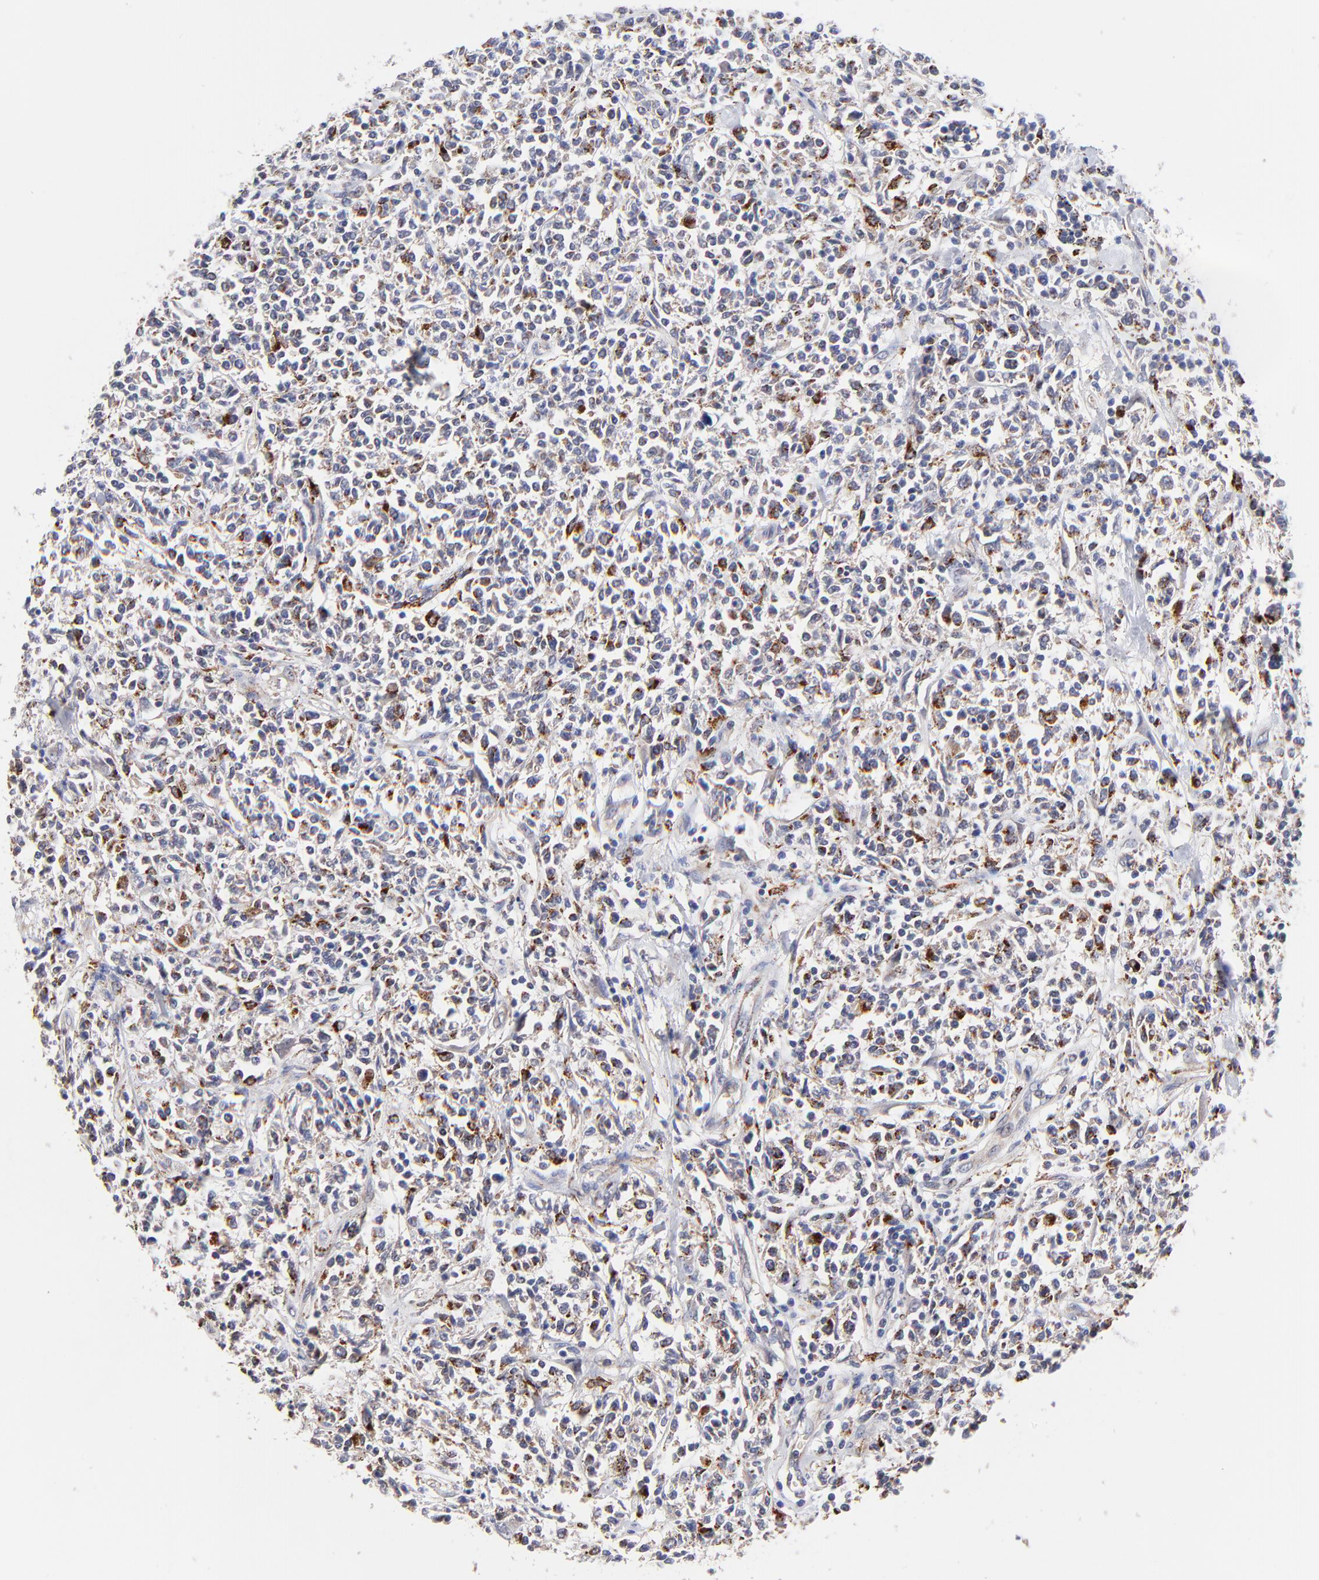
{"staining": {"intensity": "moderate", "quantity": "25%-75%", "location": "cytoplasmic/membranous"}, "tissue": "lymphoma", "cell_type": "Tumor cells", "image_type": "cancer", "snomed": [{"axis": "morphology", "description": "Malignant lymphoma, non-Hodgkin's type, Low grade"}, {"axis": "topography", "description": "Small intestine"}], "caption": "Protein analysis of malignant lymphoma, non-Hodgkin's type (low-grade) tissue demonstrates moderate cytoplasmic/membranous expression in approximately 25%-75% of tumor cells.", "gene": "PDE4B", "patient": {"sex": "female", "age": 59}}